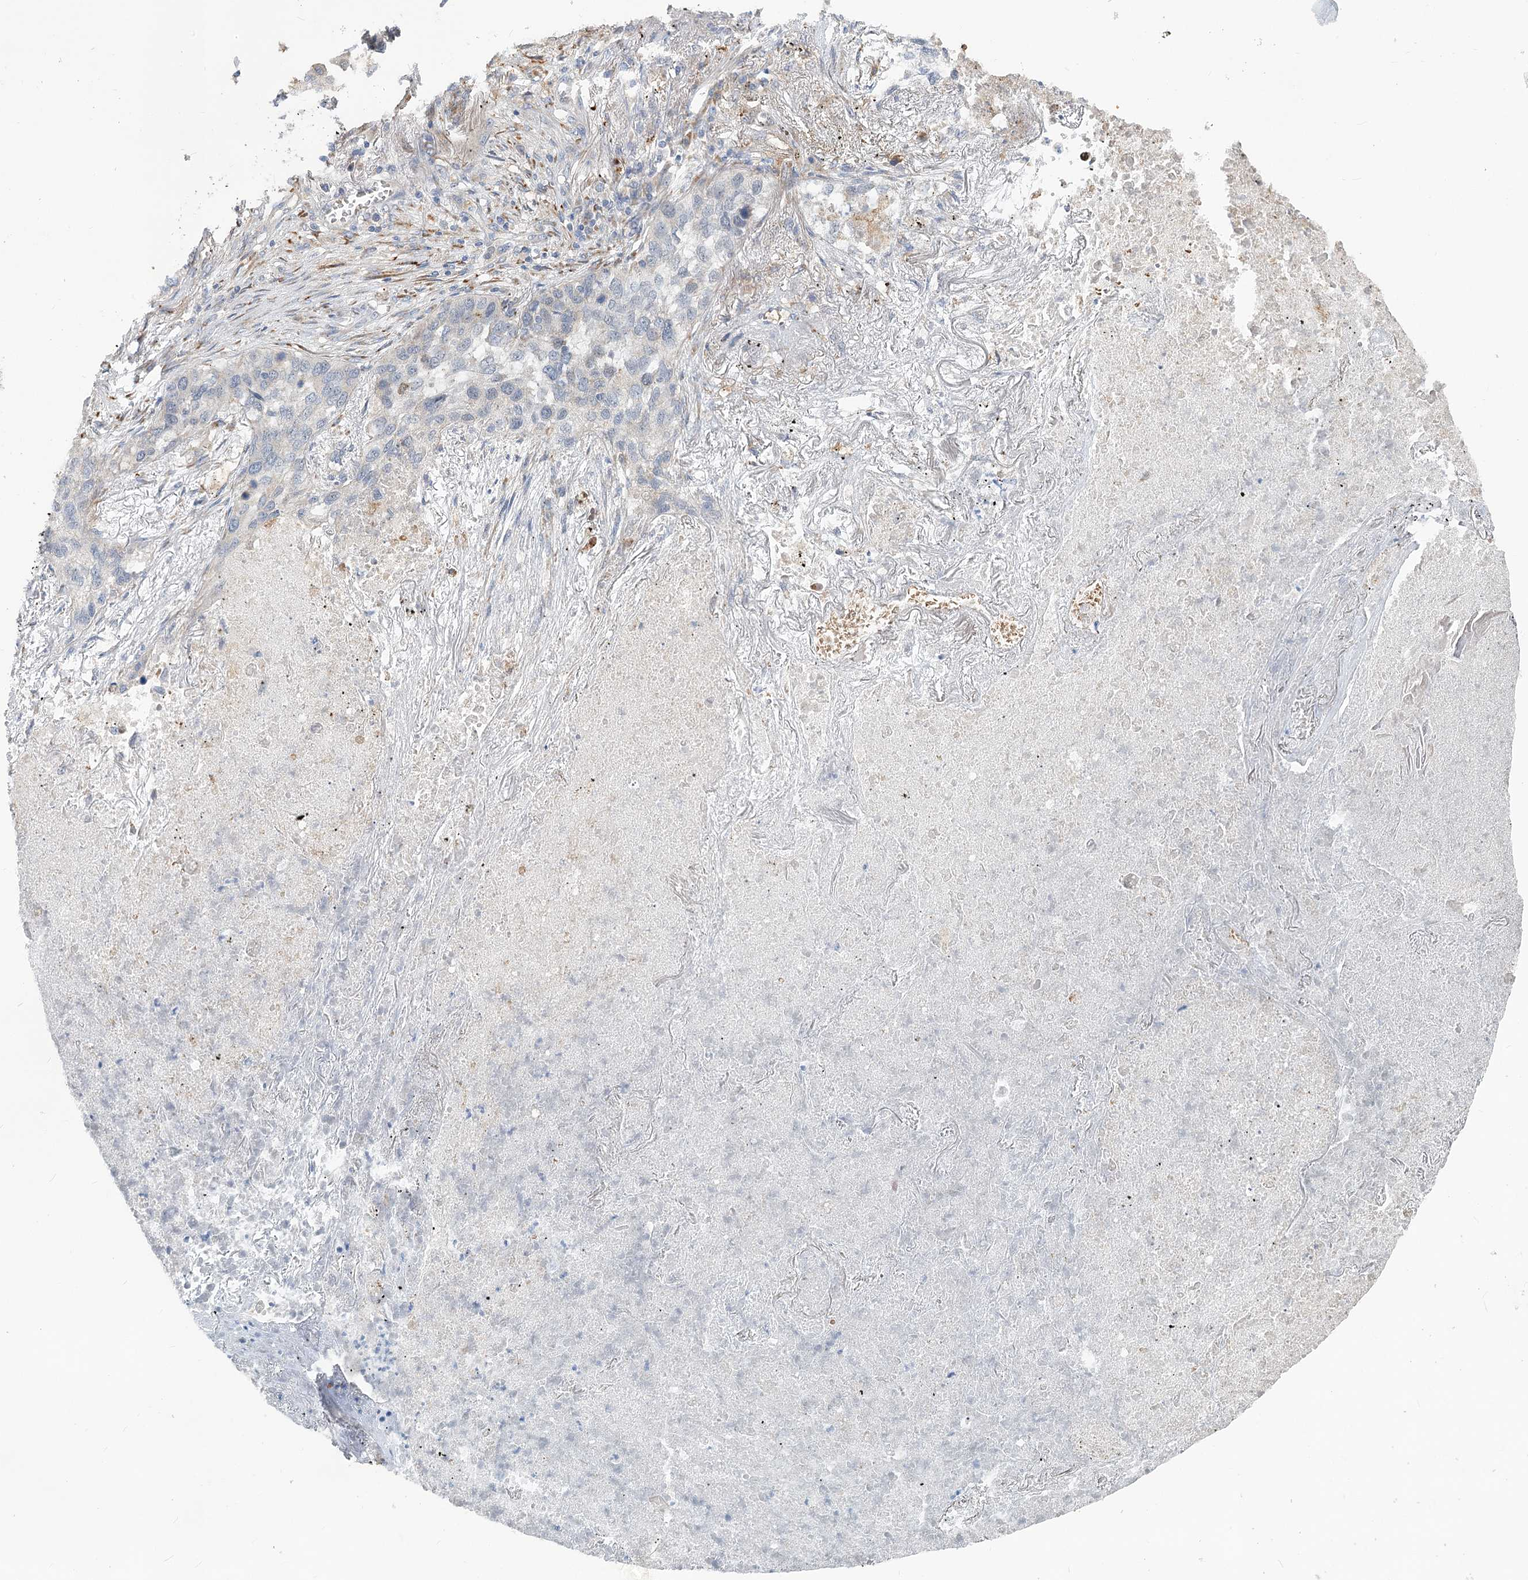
{"staining": {"intensity": "moderate", "quantity": "<25%", "location": "cytoplasmic/membranous"}, "tissue": "lung cancer", "cell_type": "Tumor cells", "image_type": "cancer", "snomed": [{"axis": "morphology", "description": "Squamous cell carcinoma, NOS"}, {"axis": "topography", "description": "Lung"}], "caption": "A histopathology image of lung squamous cell carcinoma stained for a protein displays moderate cytoplasmic/membranous brown staining in tumor cells.", "gene": "CIB4", "patient": {"sex": "female", "age": 63}}